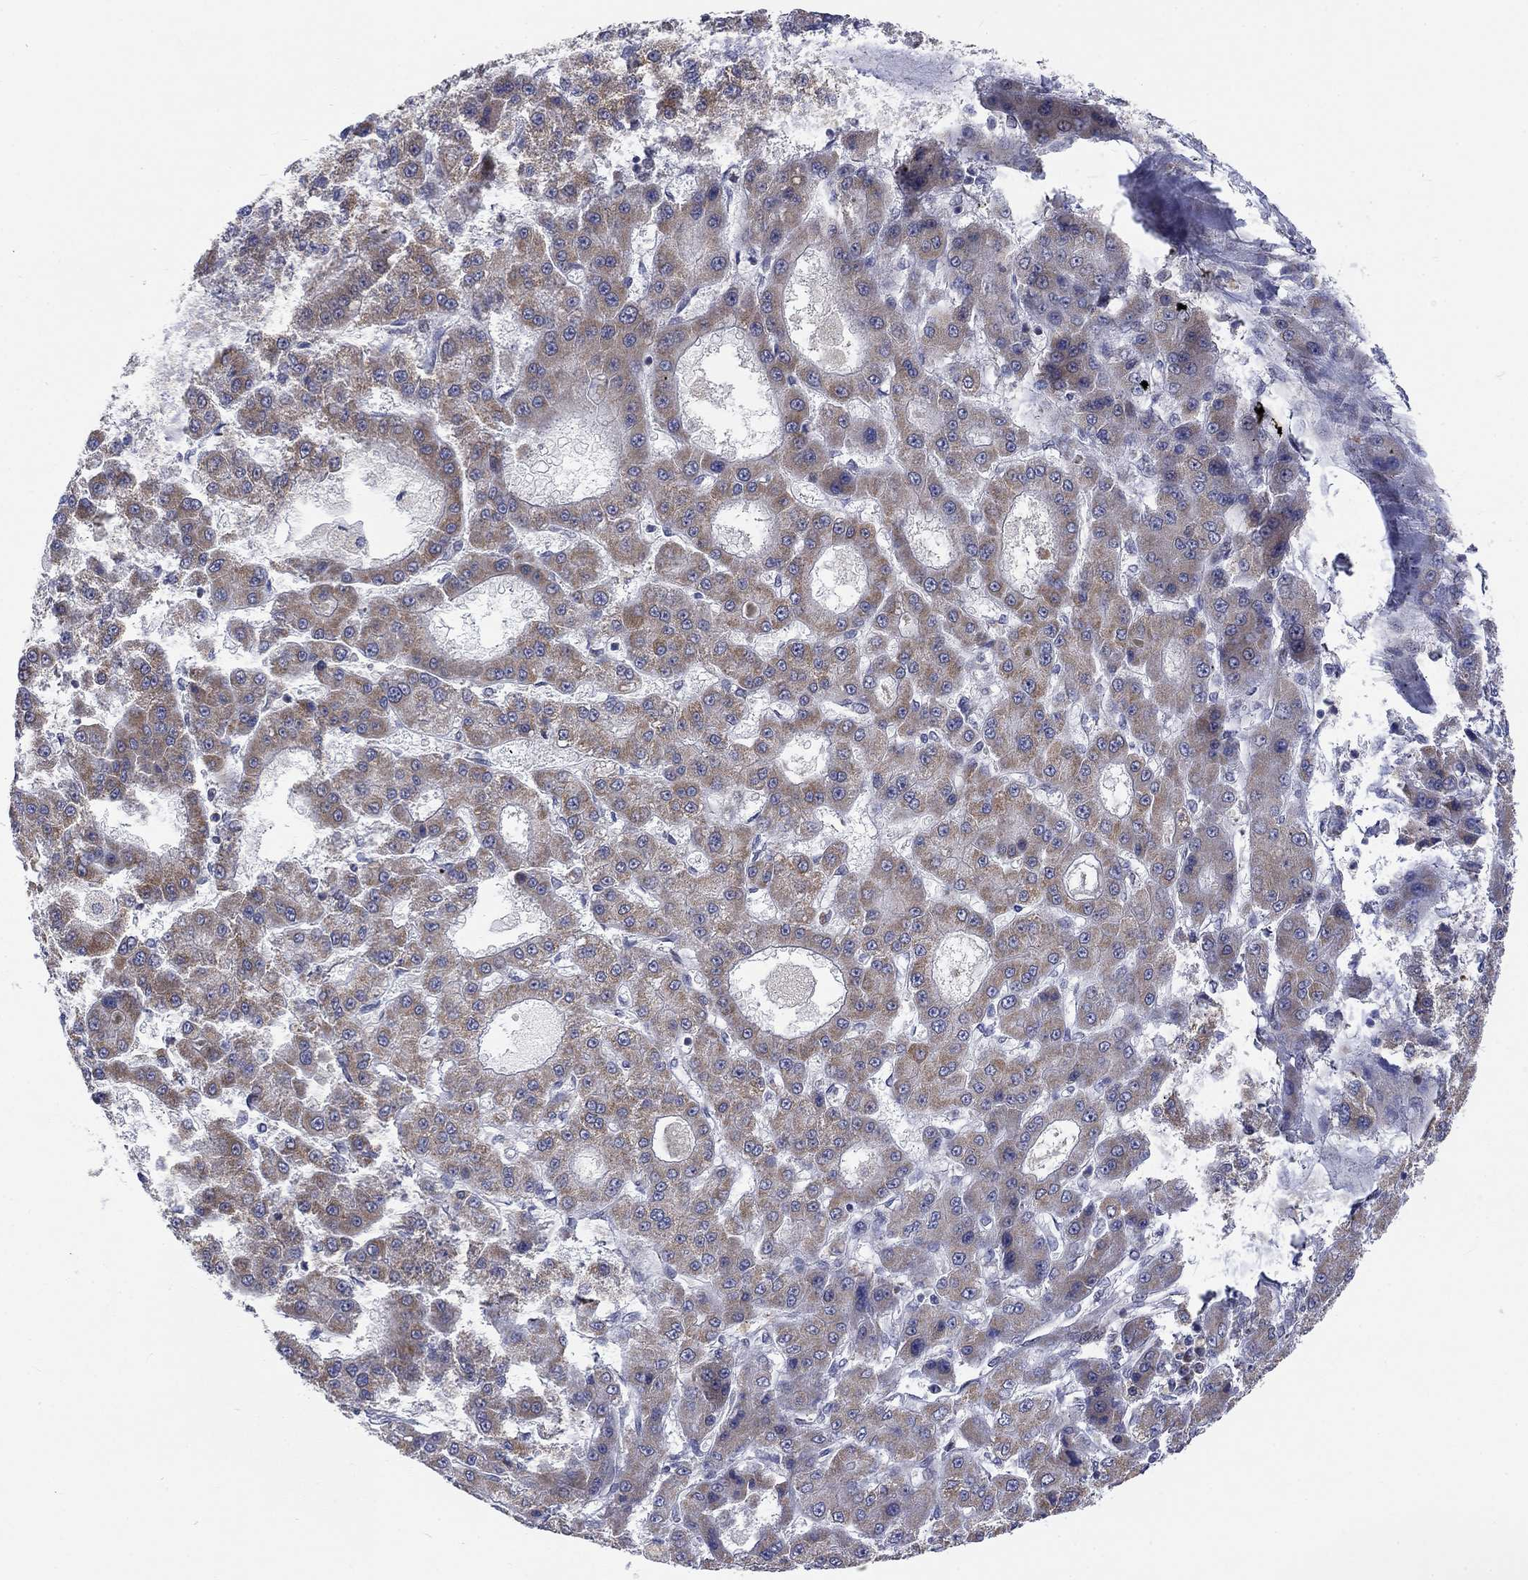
{"staining": {"intensity": "moderate", "quantity": ">75%", "location": "cytoplasmic/membranous"}, "tissue": "liver cancer", "cell_type": "Tumor cells", "image_type": "cancer", "snomed": [{"axis": "morphology", "description": "Carcinoma, Hepatocellular, NOS"}, {"axis": "topography", "description": "Liver"}], "caption": "Protein expression analysis of human liver cancer reveals moderate cytoplasmic/membranous expression in approximately >75% of tumor cells. Using DAB (brown) and hematoxylin (blue) stains, captured at high magnification using brightfield microscopy.", "gene": "SLC35F2", "patient": {"sex": "male", "age": 70}}